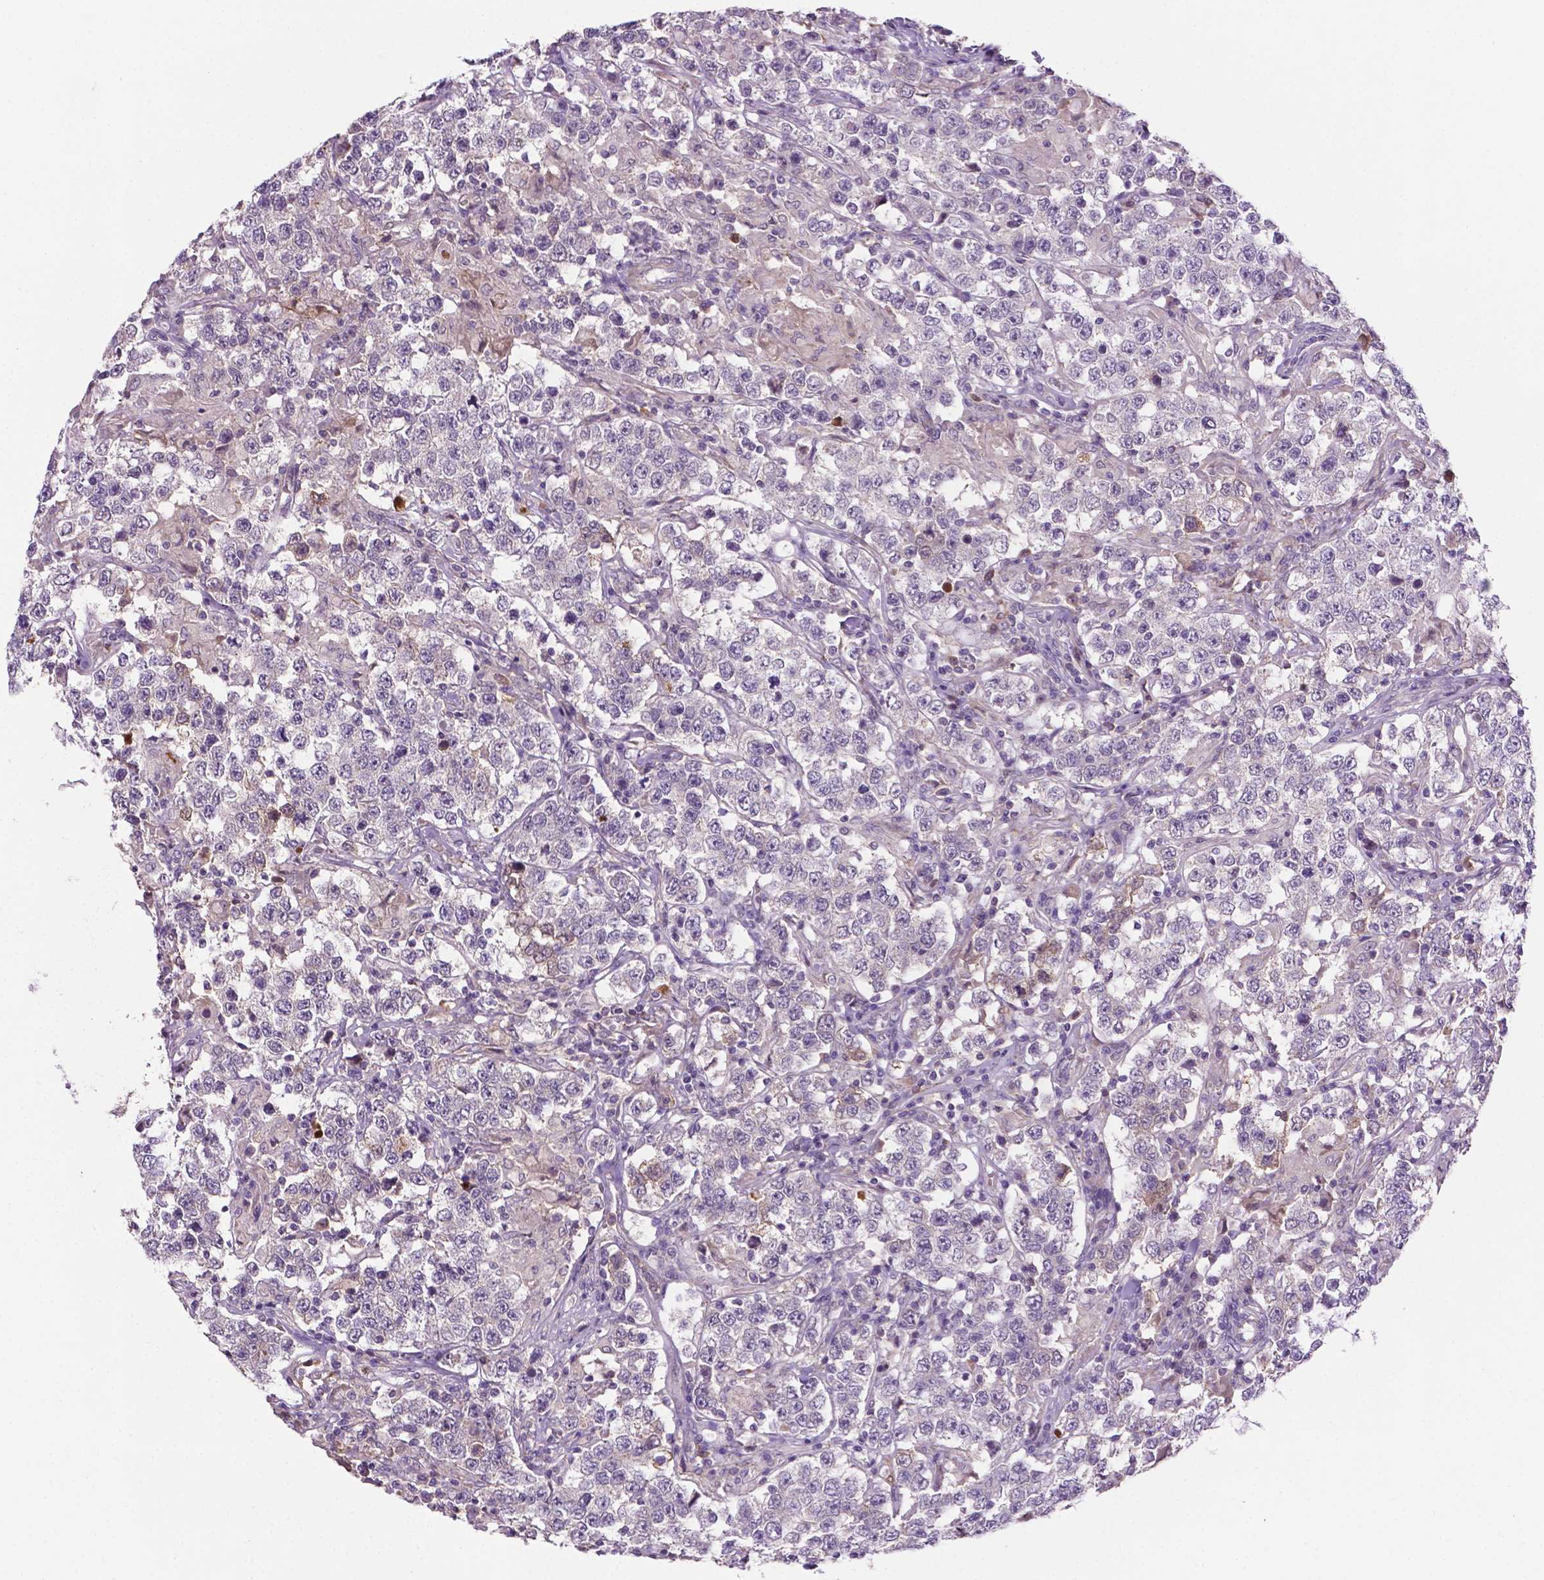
{"staining": {"intensity": "negative", "quantity": "none", "location": "none"}, "tissue": "testis cancer", "cell_type": "Tumor cells", "image_type": "cancer", "snomed": [{"axis": "morphology", "description": "Seminoma, NOS"}, {"axis": "morphology", "description": "Carcinoma, Embryonal, NOS"}, {"axis": "topography", "description": "Testis"}], "caption": "Immunohistochemistry micrograph of neoplastic tissue: testis cancer (embryonal carcinoma) stained with DAB (3,3'-diaminobenzidine) displays no significant protein positivity in tumor cells. (Brightfield microscopy of DAB (3,3'-diaminobenzidine) IHC at high magnification).", "gene": "FBLN1", "patient": {"sex": "male", "age": 41}}